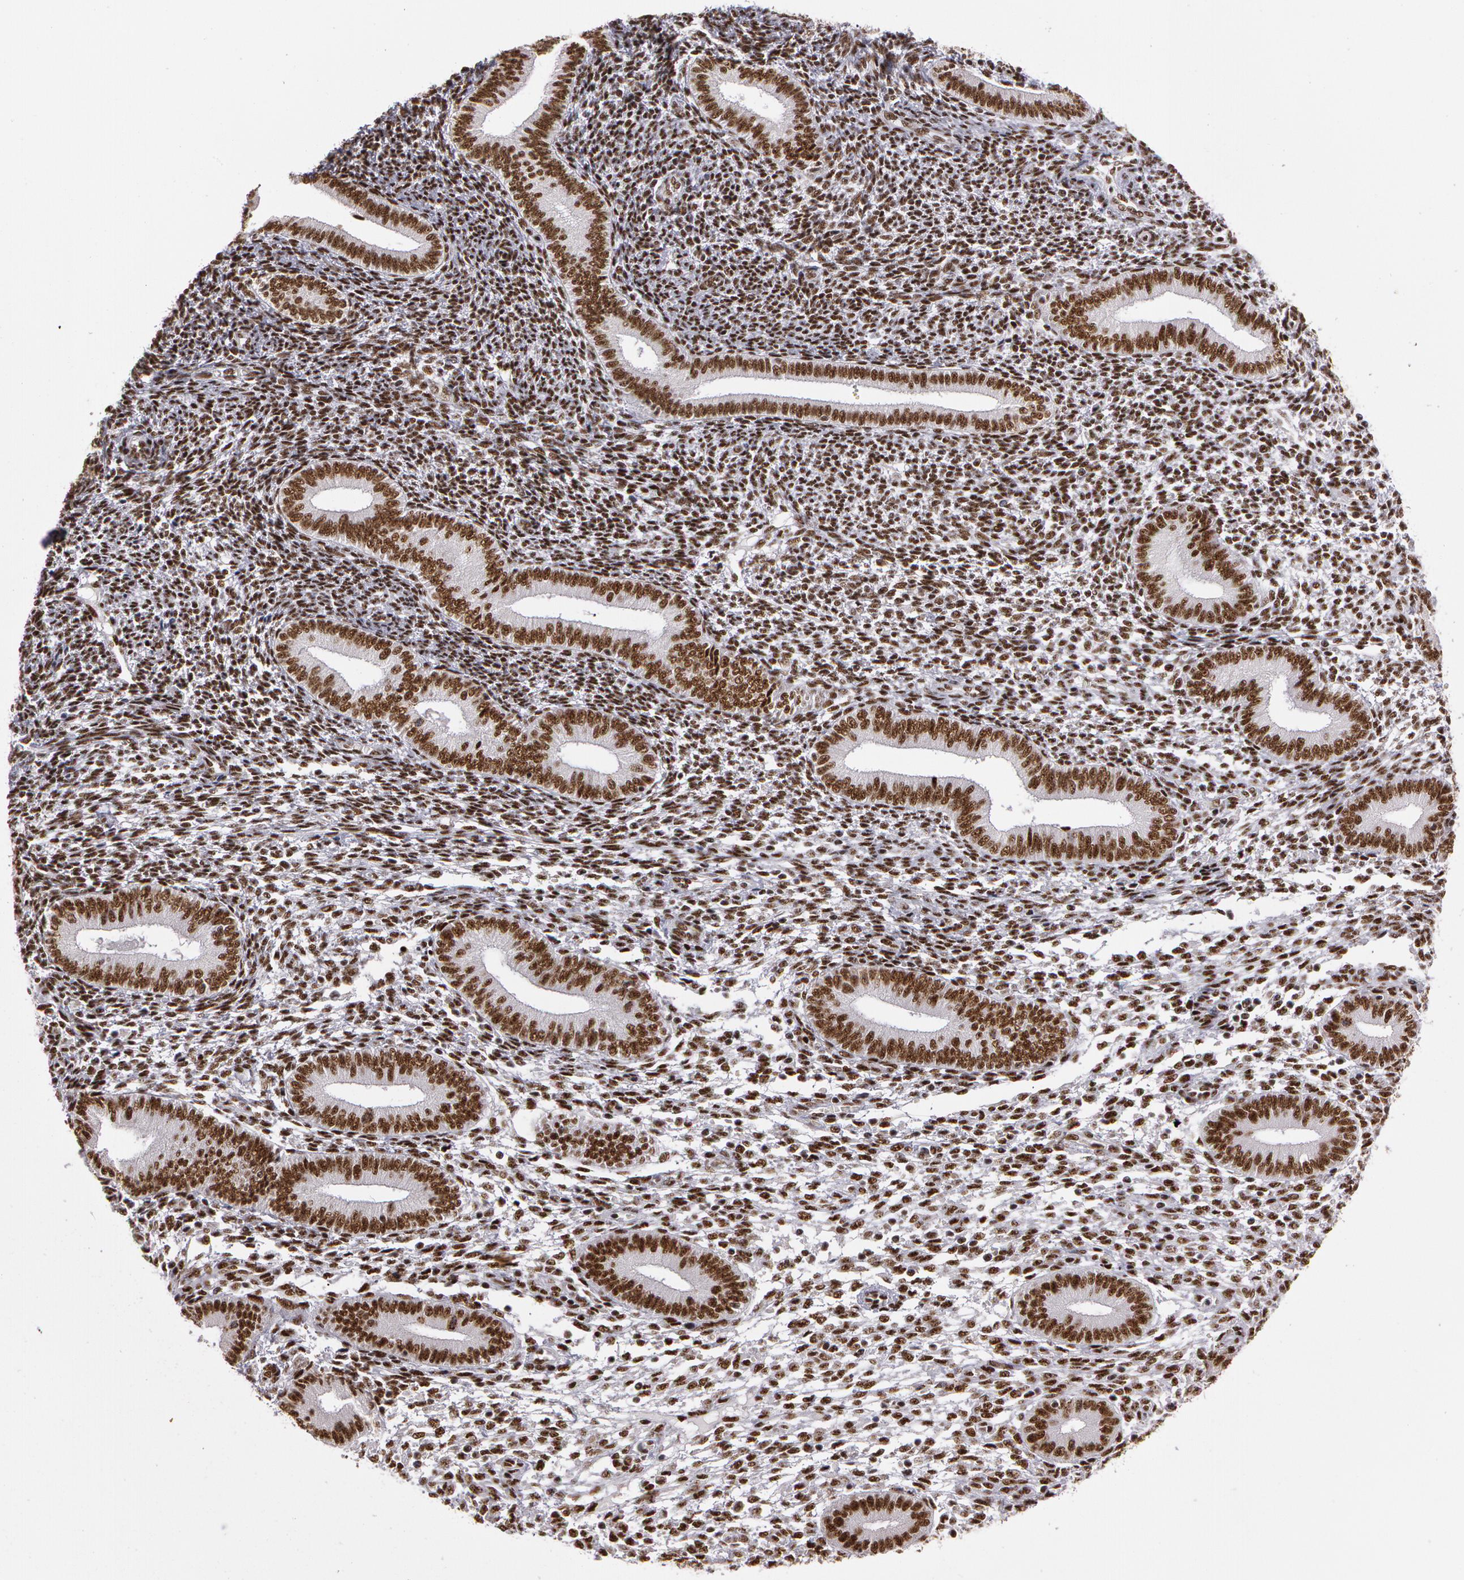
{"staining": {"intensity": "moderate", "quantity": ">75%", "location": "nuclear"}, "tissue": "endometrium", "cell_type": "Cells in endometrial stroma", "image_type": "normal", "snomed": [{"axis": "morphology", "description": "Normal tissue, NOS"}, {"axis": "topography", "description": "Endometrium"}], "caption": "This image exhibits normal endometrium stained with immunohistochemistry (IHC) to label a protein in brown. The nuclear of cells in endometrial stroma show moderate positivity for the protein. Nuclei are counter-stained blue.", "gene": "PNN", "patient": {"sex": "female", "age": 35}}